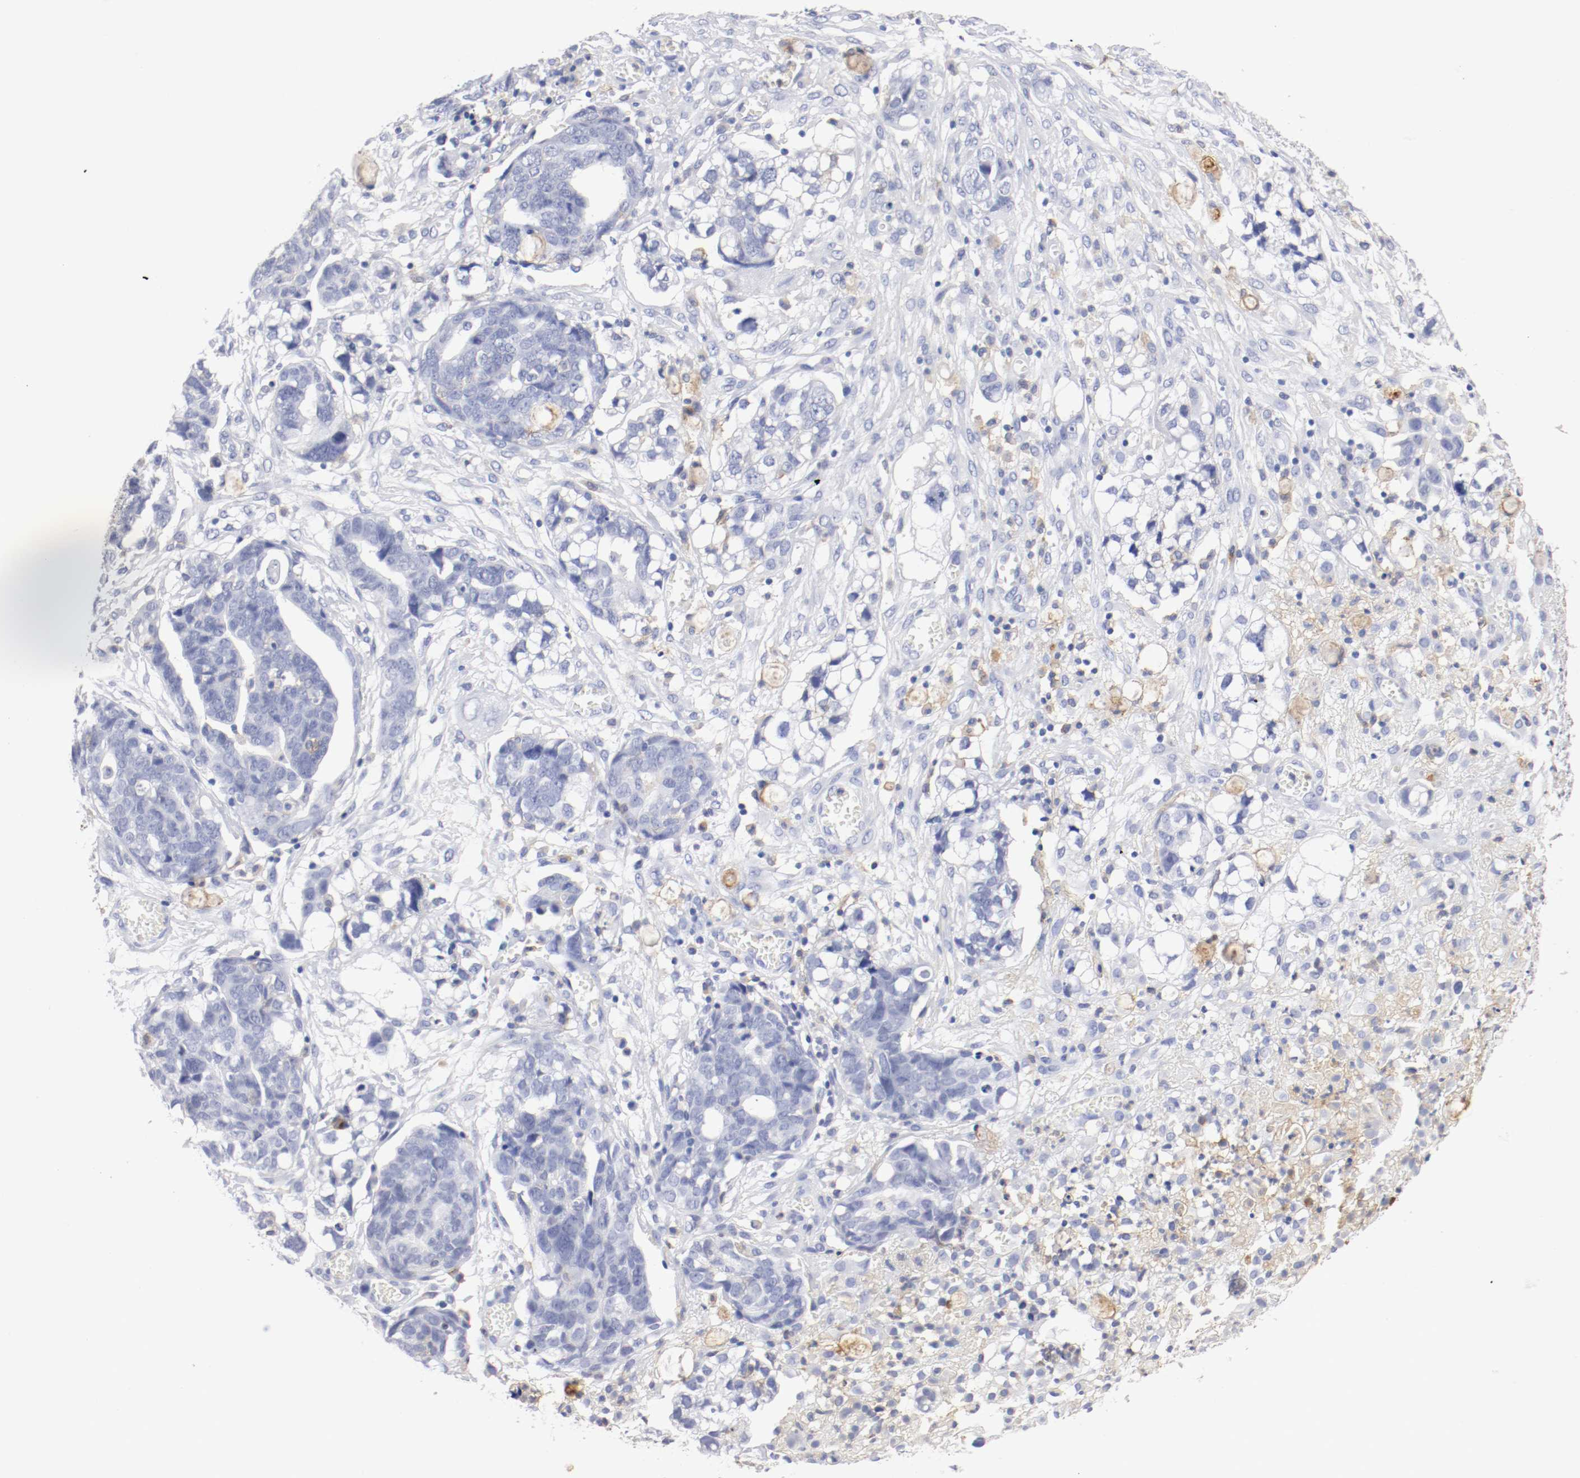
{"staining": {"intensity": "negative", "quantity": "none", "location": "none"}, "tissue": "ovarian cancer", "cell_type": "Tumor cells", "image_type": "cancer", "snomed": [{"axis": "morphology", "description": "Normal tissue, NOS"}, {"axis": "morphology", "description": "Cystadenocarcinoma, serous, NOS"}, {"axis": "topography", "description": "Fallopian tube"}, {"axis": "topography", "description": "Ovary"}], "caption": "High magnification brightfield microscopy of ovarian cancer stained with DAB (3,3'-diaminobenzidine) (brown) and counterstained with hematoxylin (blue): tumor cells show no significant expression.", "gene": "ITGAX", "patient": {"sex": "female", "age": 56}}